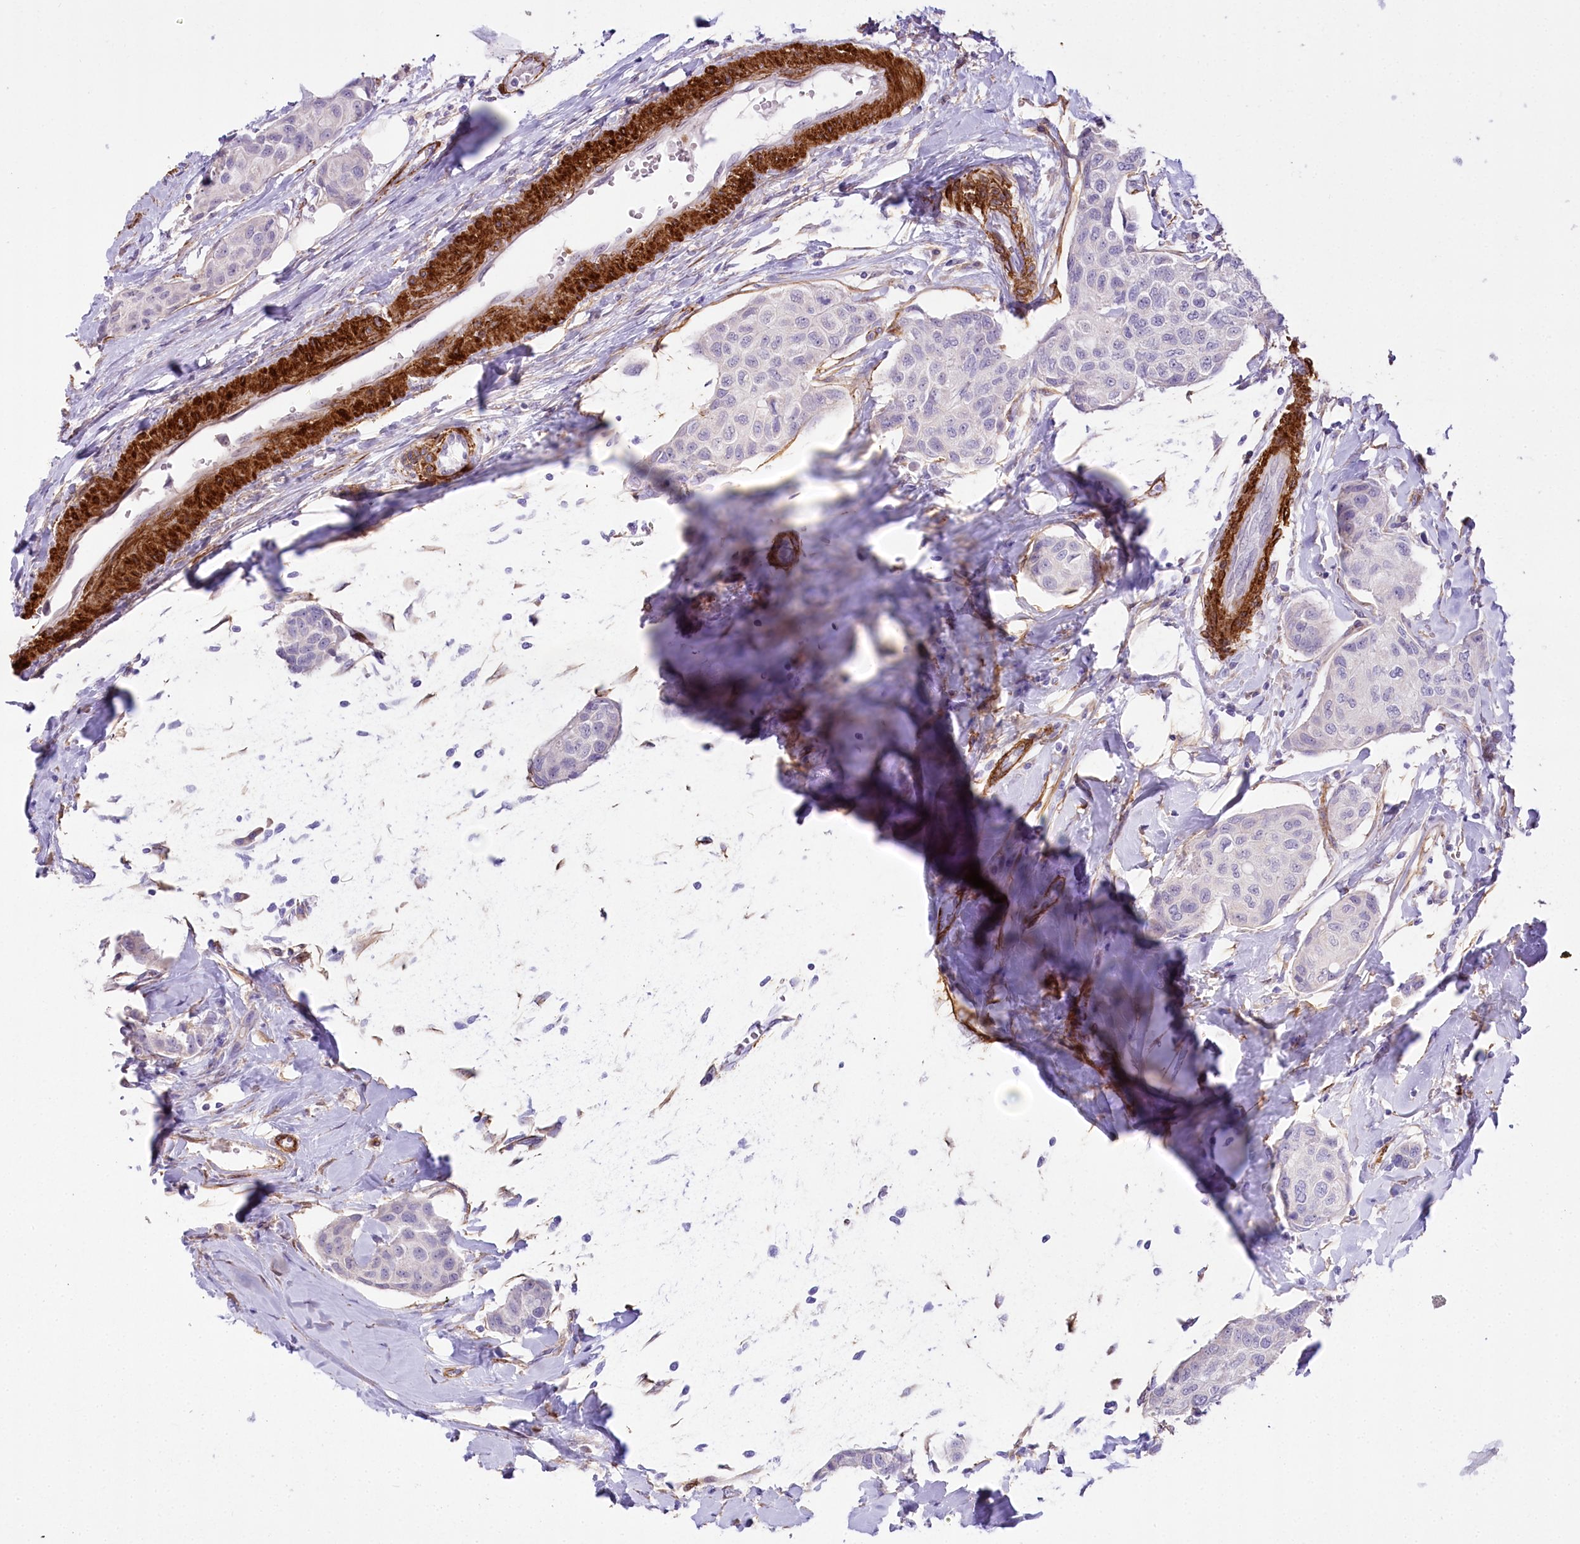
{"staining": {"intensity": "negative", "quantity": "none", "location": "none"}, "tissue": "breast cancer", "cell_type": "Tumor cells", "image_type": "cancer", "snomed": [{"axis": "morphology", "description": "Duct carcinoma"}, {"axis": "topography", "description": "Breast"}], "caption": "Breast cancer (intraductal carcinoma) stained for a protein using IHC displays no positivity tumor cells.", "gene": "SYNPO2", "patient": {"sex": "female", "age": 80}}